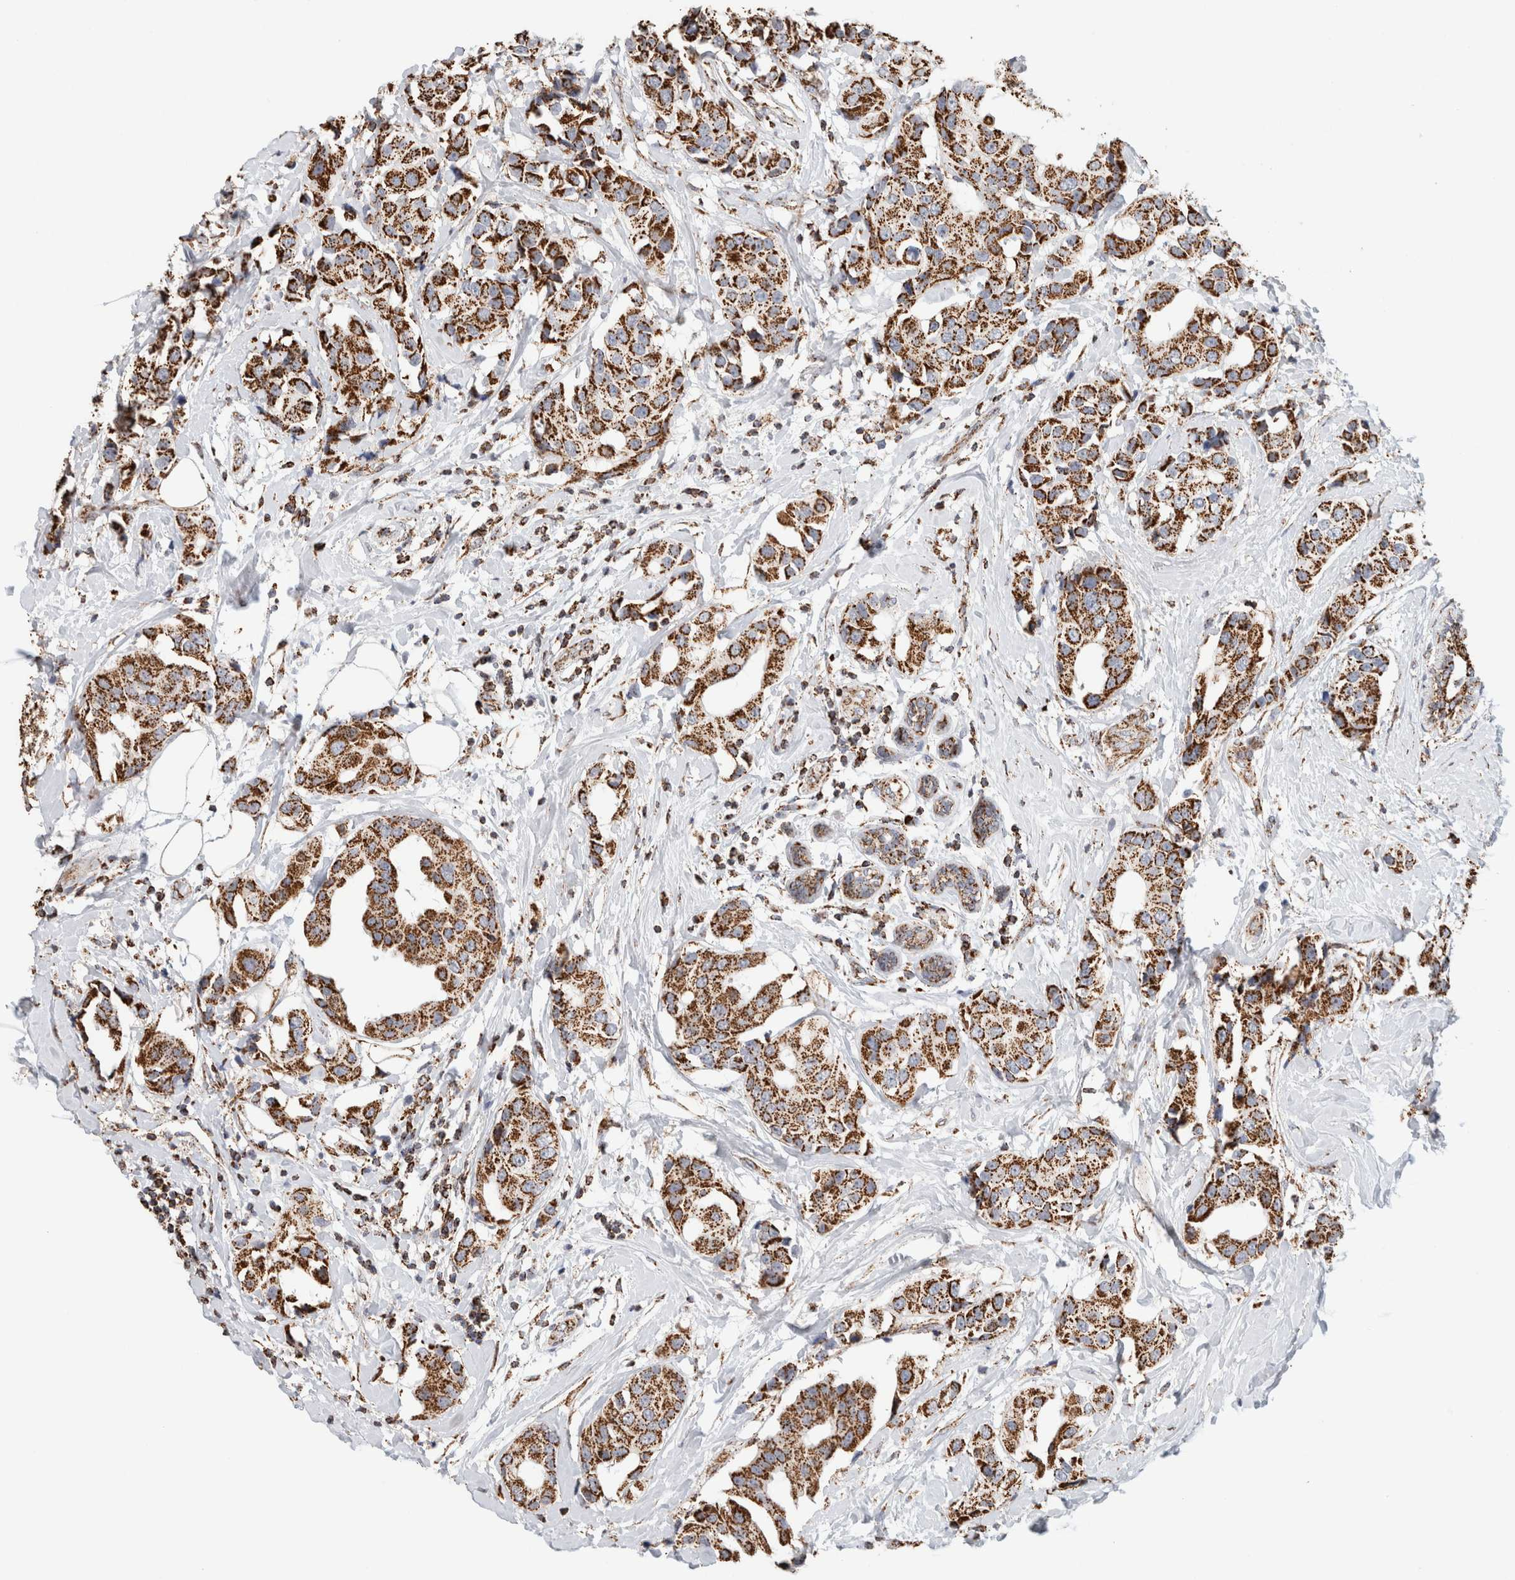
{"staining": {"intensity": "moderate", "quantity": ">75%", "location": "cytoplasmic/membranous"}, "tissue": "breast cancer", "cell_type": "Tumor cells", "image_type": "cancer", "snomed": [{"axis": "morphology", "description": "Normal tissue, NOS"}, {"axis": "morphology", "description": "Duct carcinoma"}, {"axis": "topography", "description": "Breast"}], "caption": "Moderate cytoplasmic/membranous positivity for a protein is appreciated in approximately >75% of tumor cells of breast cancer using immunohistochemistry.", "gene": "C1QBP", "patient": {"sex": "female", "age": 39}}